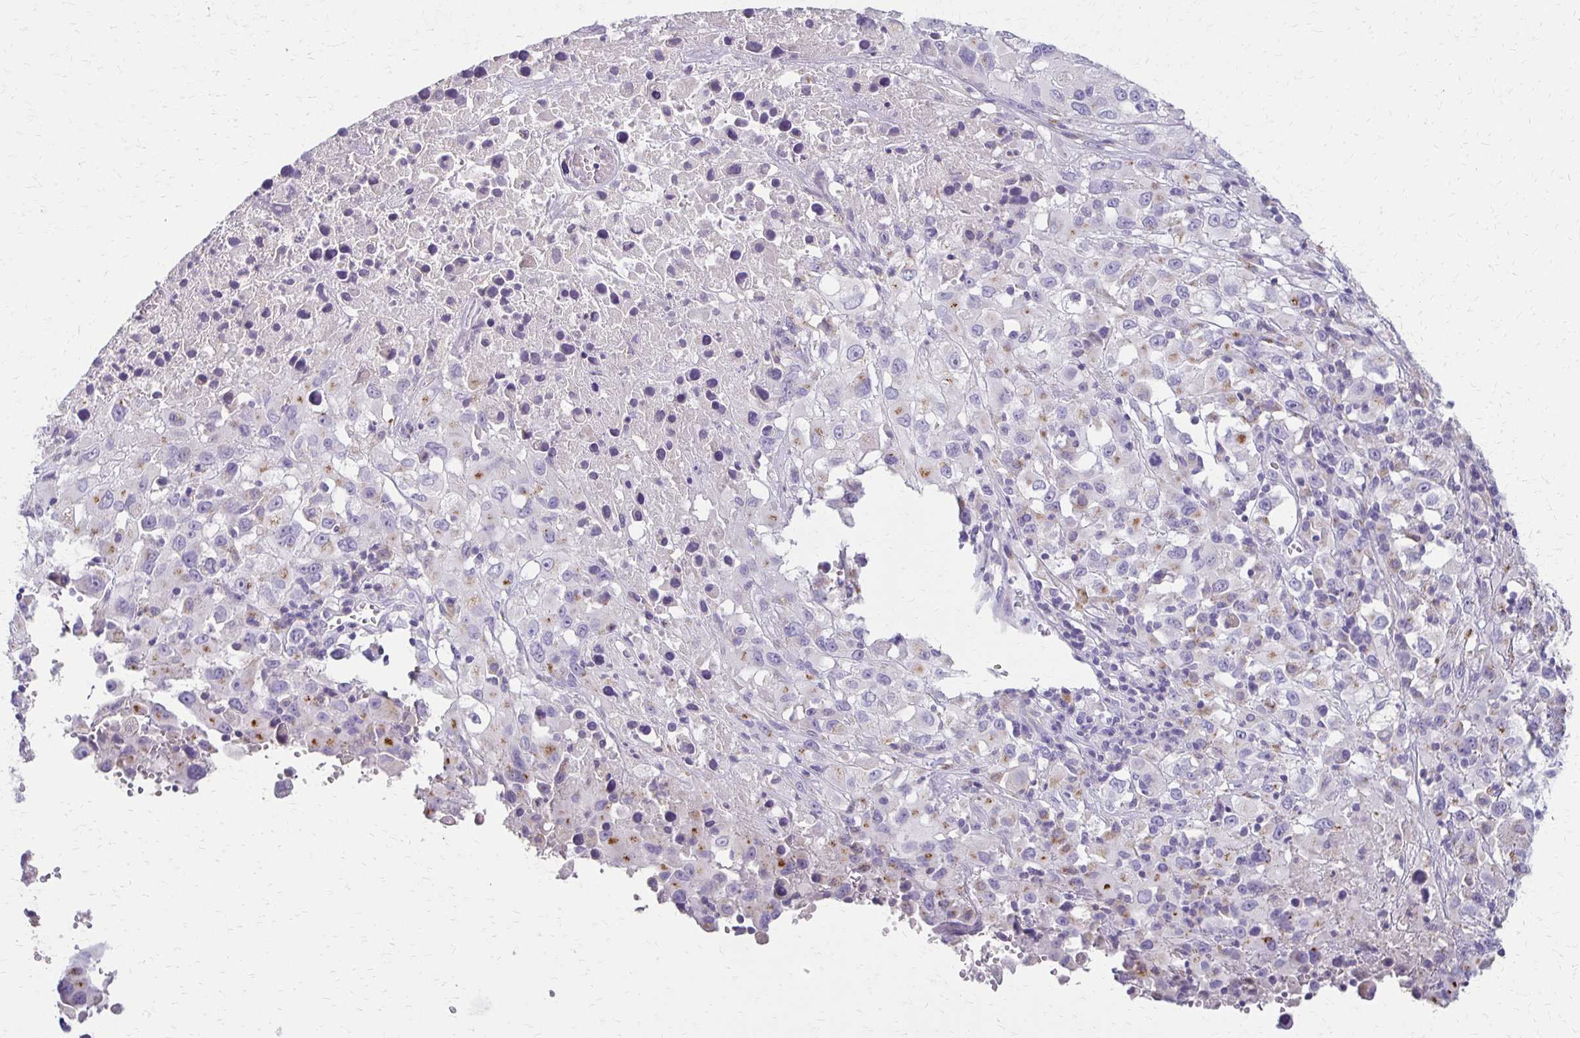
{"staining": {"intensity": "negative", "quantity": "none", "location": "none"}, "tissue": "melanoma", "cell_type": "Tumor cells", "image_type": "cancer", "snomed": [{"axis": "morphology", "description": "Malignant melanoma, Metastatic site"}, {"axis": "topography", "description": "Soft tissue"}], "caption": "Tumor cells show no significant protein positivity in malignant melanoma (metastatic site).", "gene": "BBS12", "patient": {"sex": "male", "age": 50}}